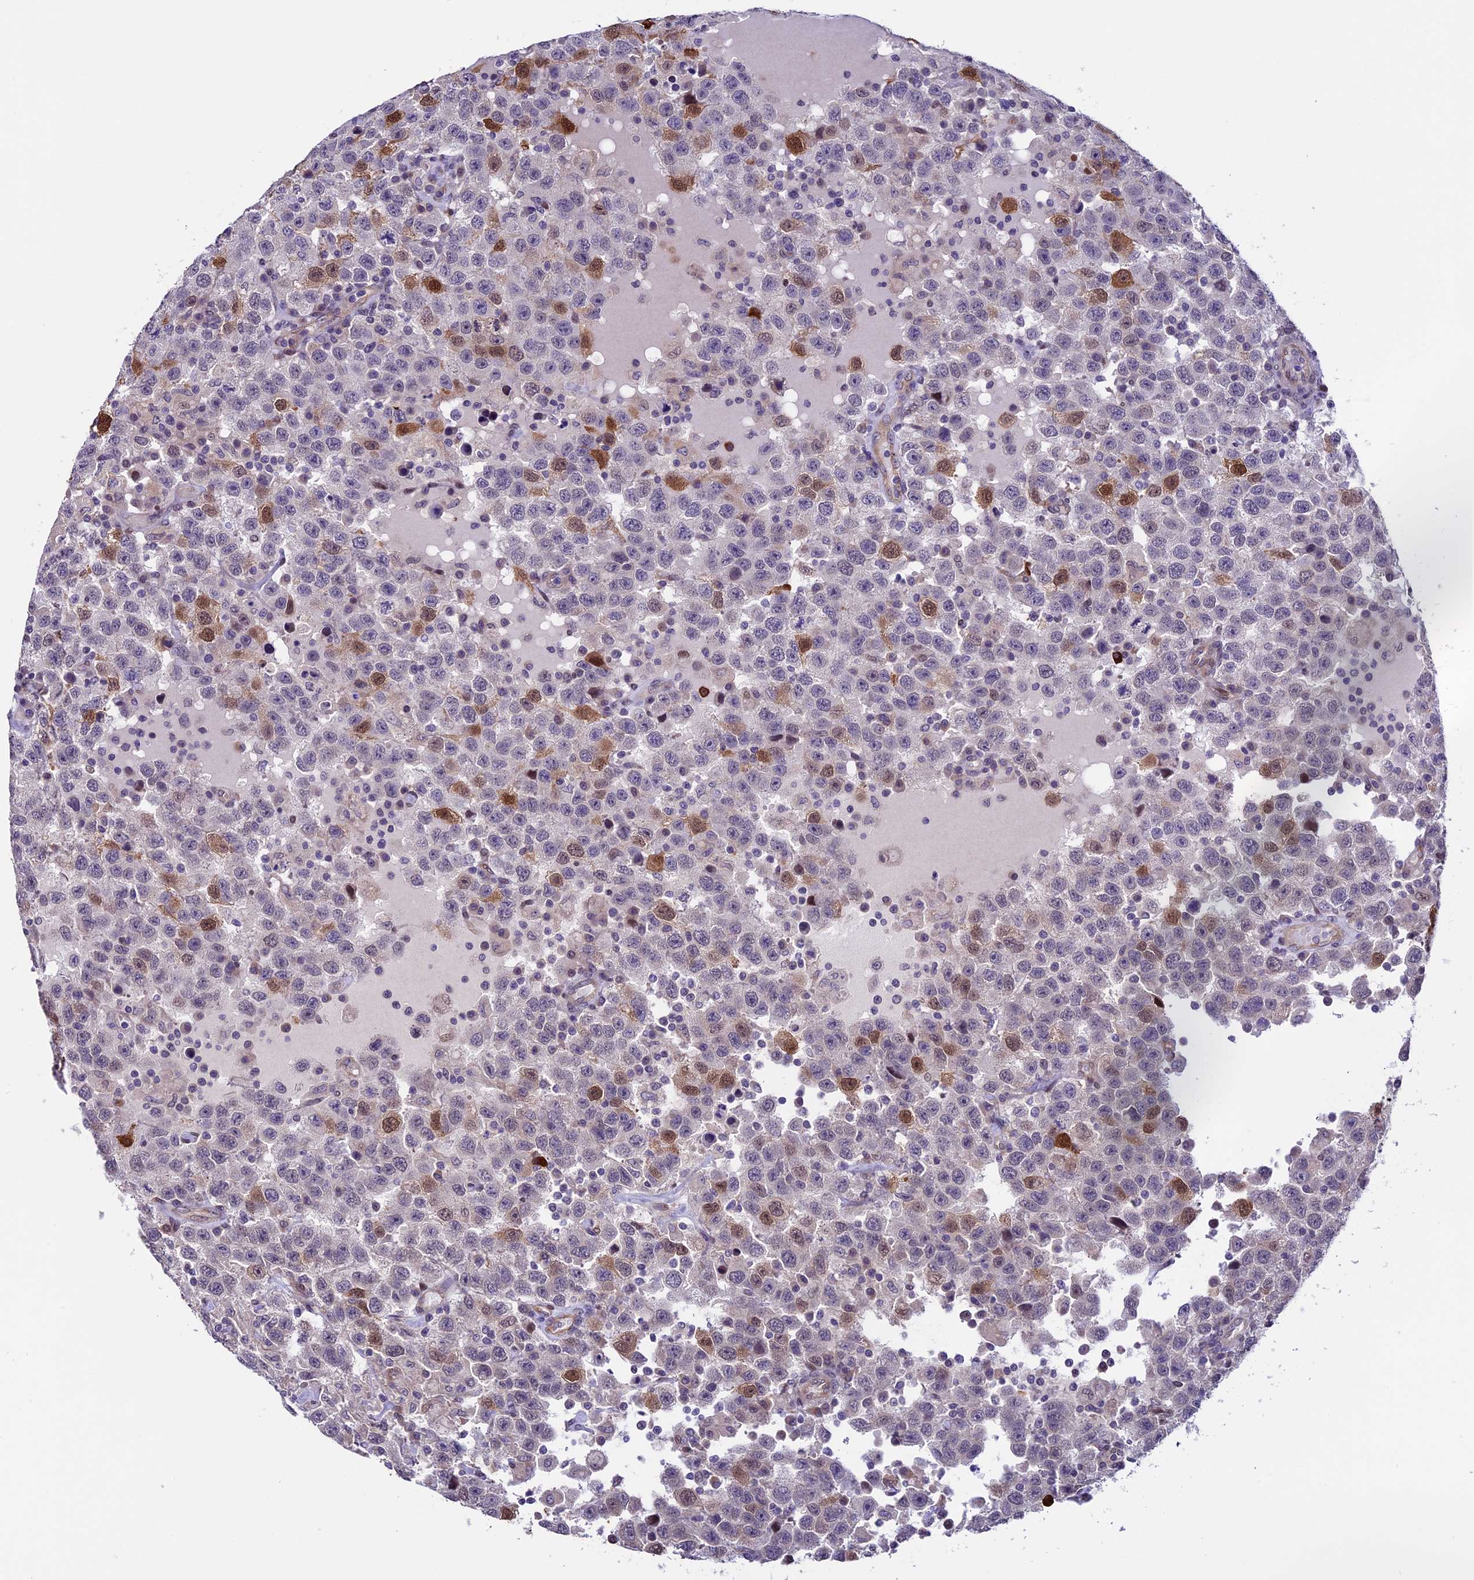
{"staining": {"intensity": "moderate", "quantity": "<25%", "location": "cytoplasmic/membranous,nuclear"}, "tissue": "testis cancer", "cell_type": "Tumor cells", "image_type": "cancer", "snomed": [{"axis": "morphology", "description": "Seminoma, NOS"}, {"axis": "topography", "description": "Testis"}], "caption": "The photomicrograph exhibits staining of seminoma (testis), revealing moderate cytoplasmic/membranous and nuclear protein expression (brown color) within tumor cells.", "gene": "TMEM171", "patient": {"sex": "male", "age": 41}}